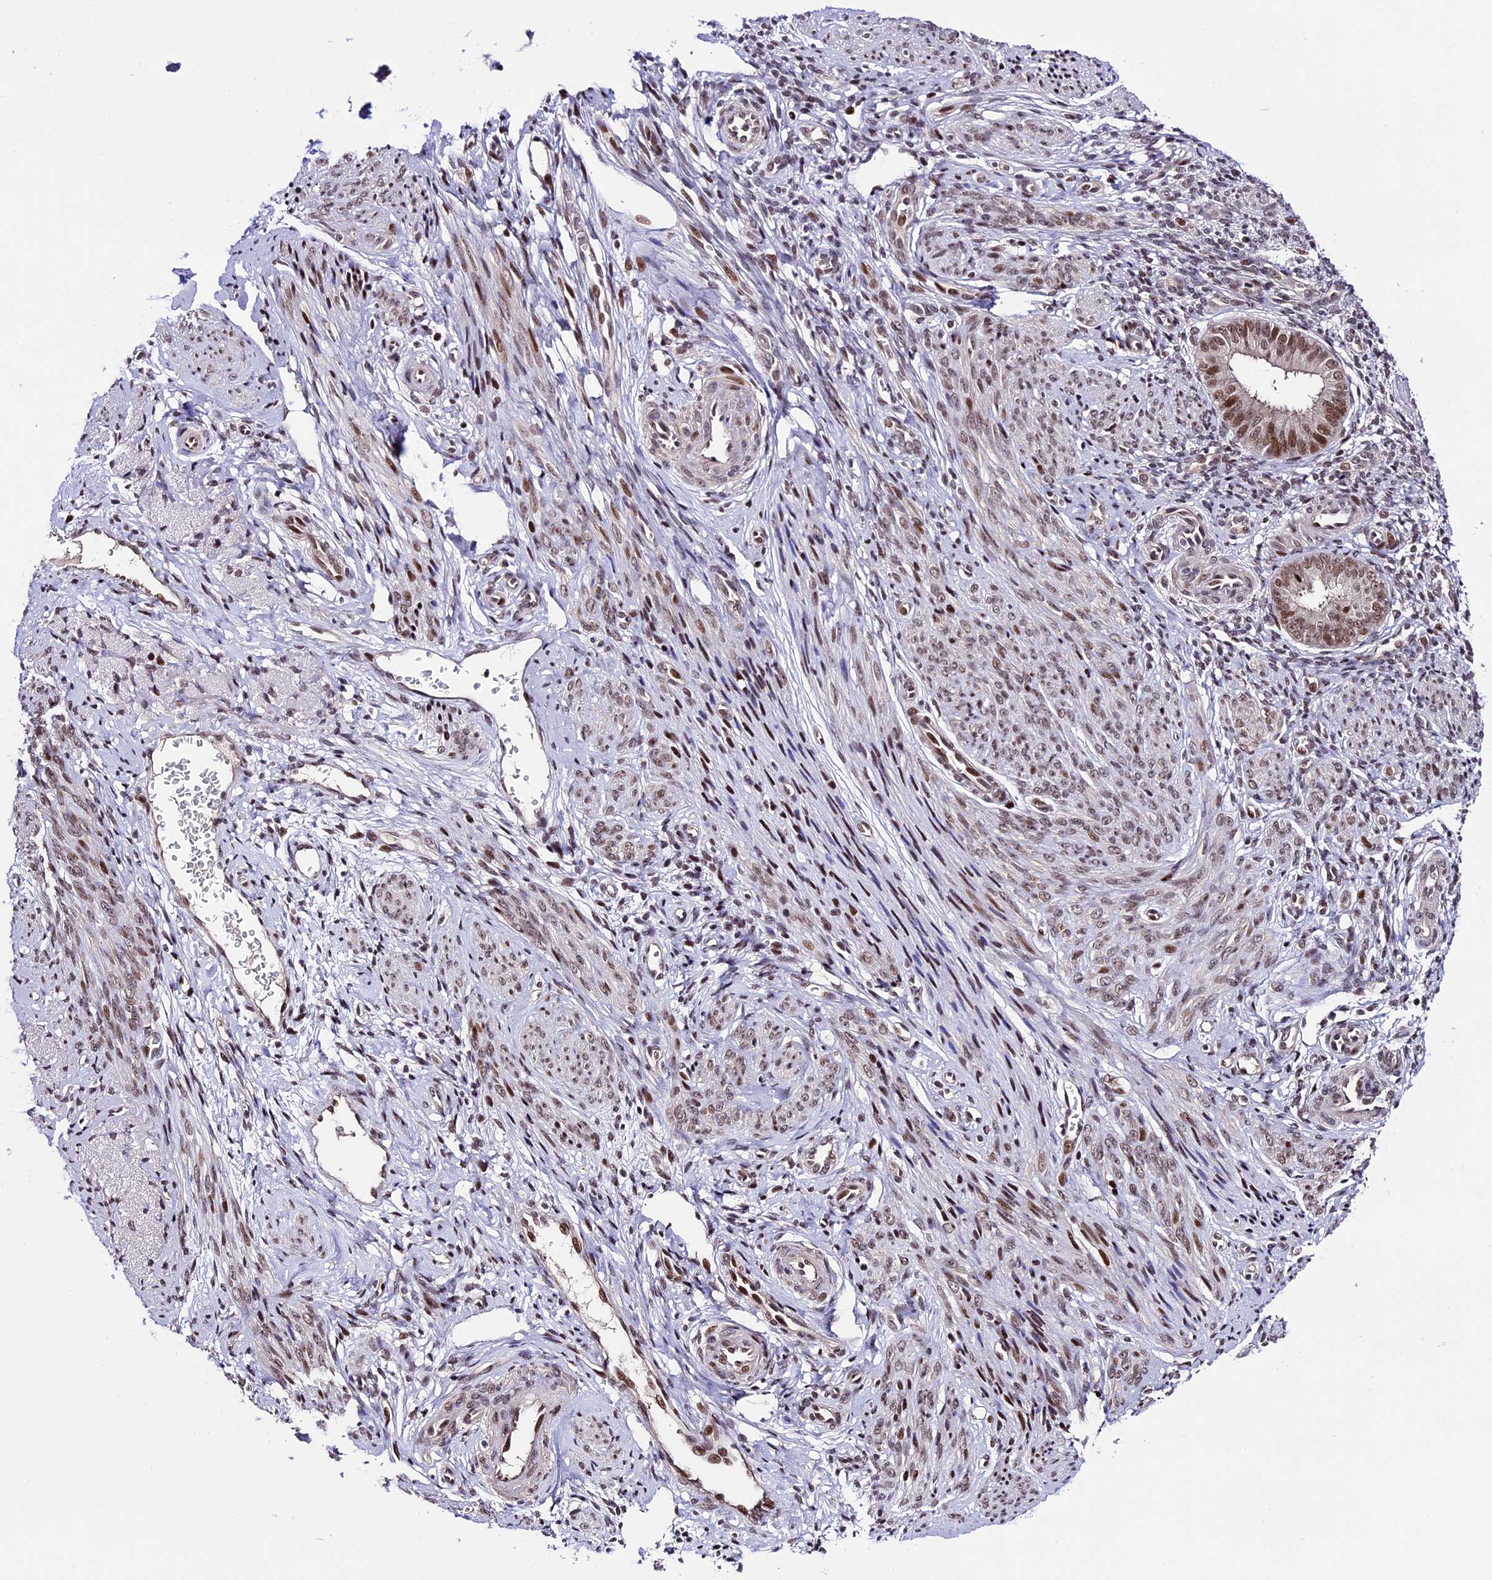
{"staining": {"intensity": "weak", "quantity": ">75%", "location": "nuclear"}, "tissue": "endometrium", "cell_type": "Cells in endometrial stroma", "image_type": "normal", "snomed": [{"axis": "morphology", "description": "Normal tissue, NOS"}, {"axis": "topography", "description": "Uterus"}, {"axis": "topography", "description": "Endometrium"}], "caption": "Weak nuclear expression for a protein is identified in about >75% of cells in endometrial stroma of benign endometrium using immunohistochemistry.", "gene": "TCP11L2", "patient": {"sex": "female", "age": 48}}